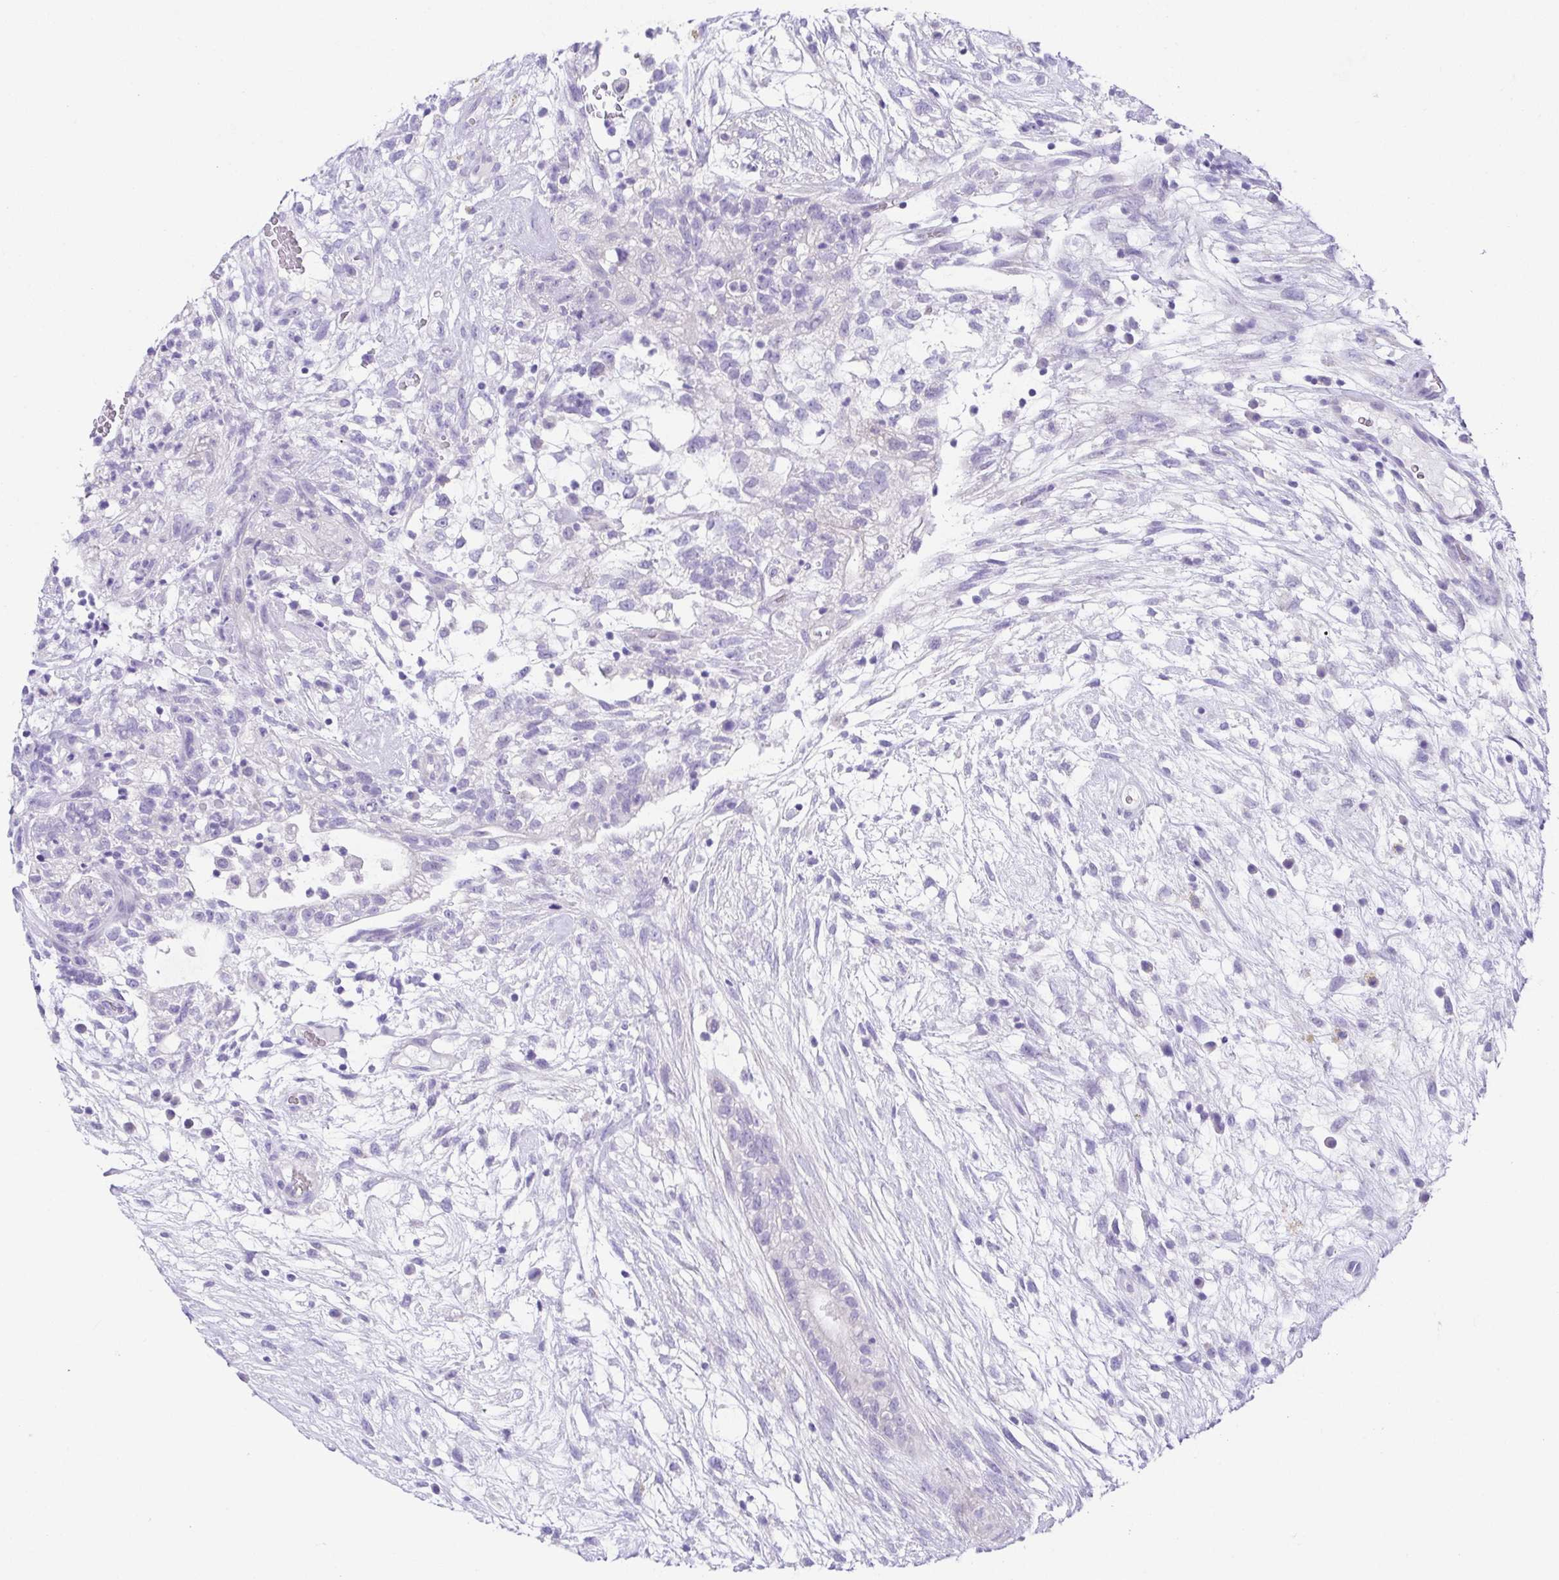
{"staining": {"intensity": "negative", "quantity": "none", "location": "none"}, "tissue": "testis cancer", "cell_type": "Tumor cells", "image_type": "cancer", "snomed": [{"axis": "morphology", "description": "Carcinoma, Embryonal, NOS"}, {"axis": "topography", "description": "Testis"}], "caption": "High magnification brightfield microscopy of testis cancer stained with DAB (3,3'-diaminobenzidine) (brown) and counterstained with hematoxylin (blue): tumor cells show no significant positivity.", "gene": "LUZP4", "patient": {"sex": "male", "age": 32}}